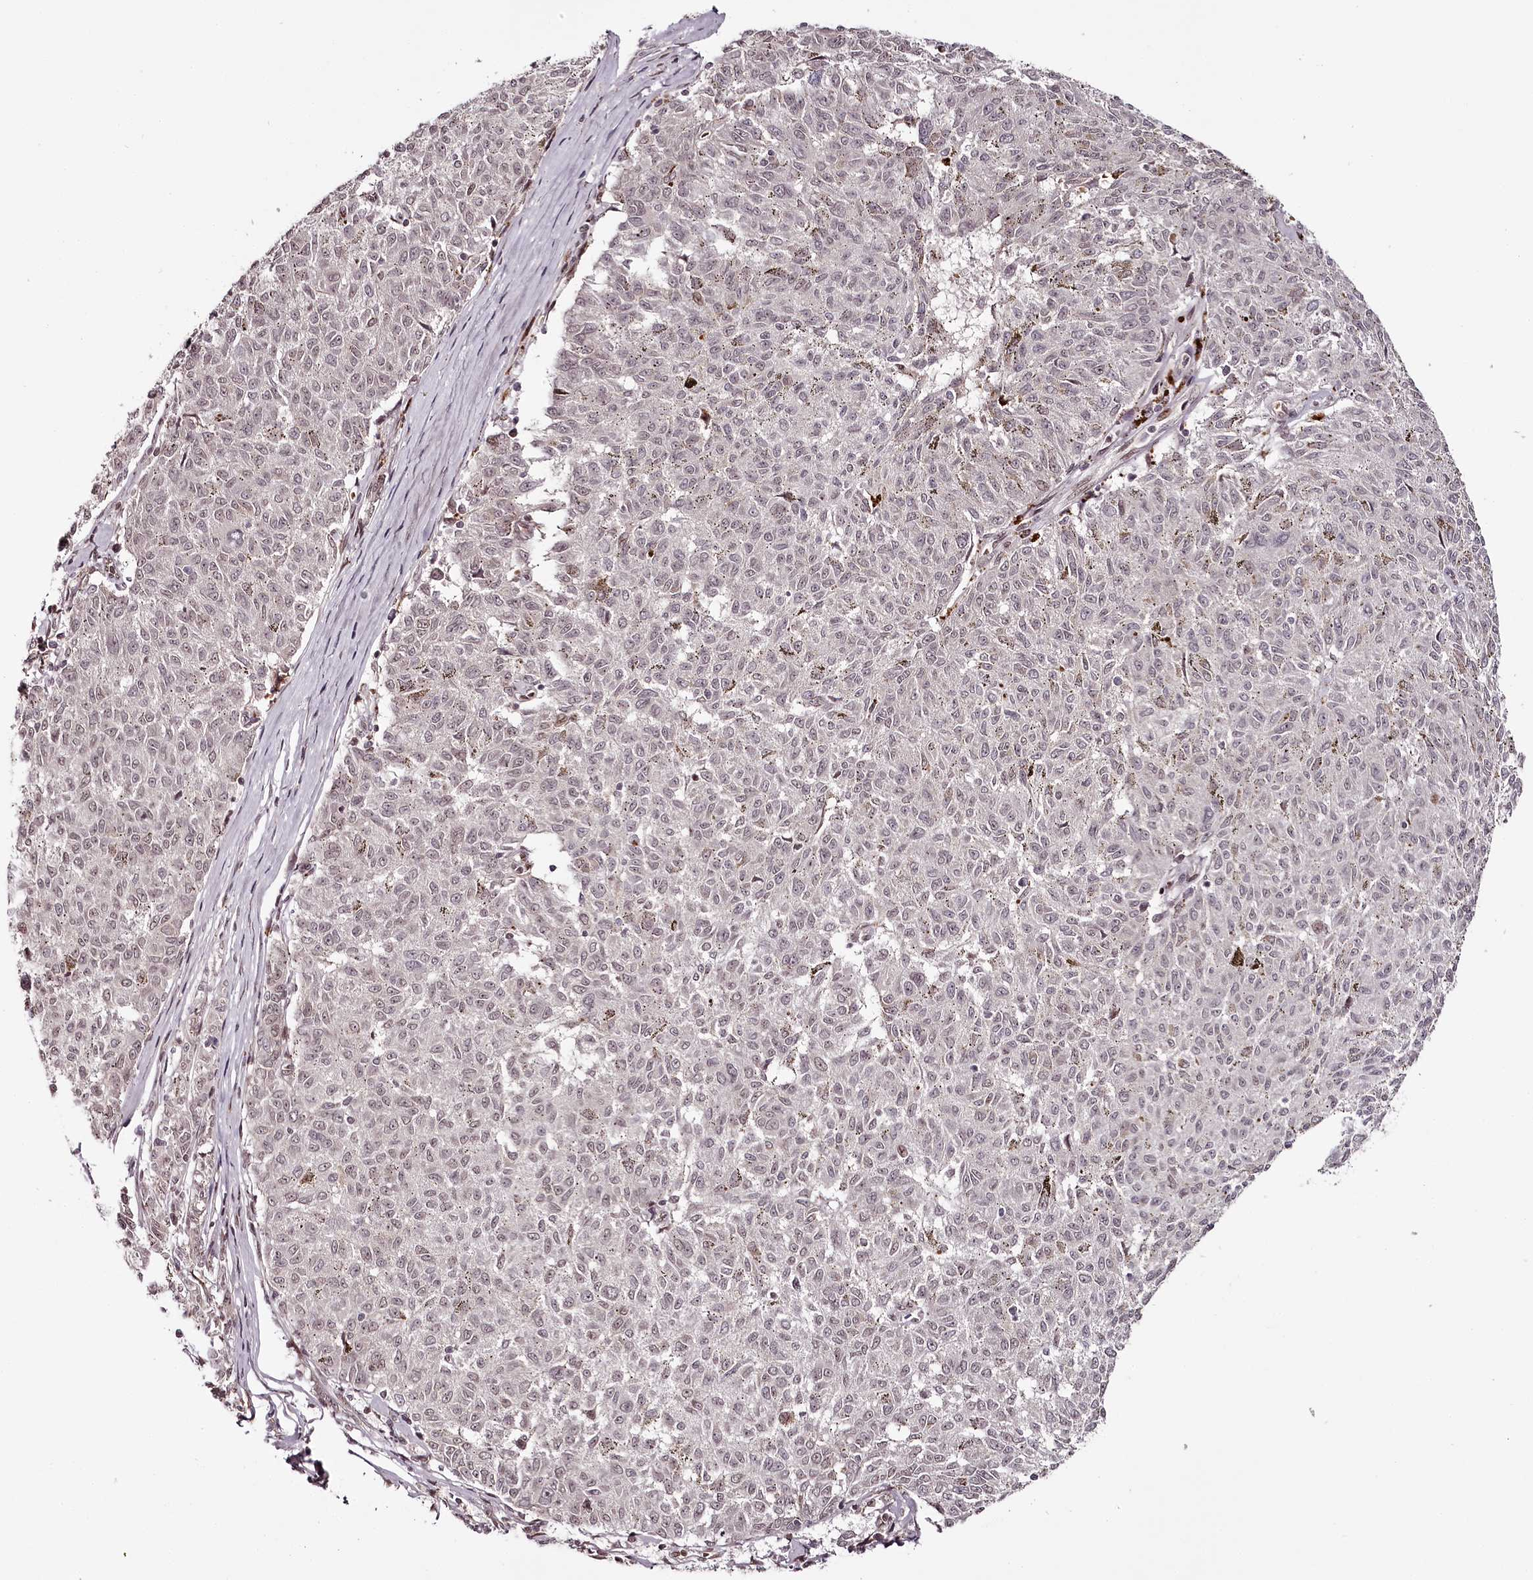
{"staining": {"intensity": "weak", "quantity": "25%-75%", "location": "nuclear"}, "tissue": "melanoma", "cell_type": "Tumor cells", "image_type": "cancer", "snomed": [{"axis": "morphology", "description": "Malignant melanoma, NOS"}, {"axis": "topography", "description": "Skin"}], "caption": "Immunohistochemistry (IHC) micrograph of neoplastic tissue: human melanoma stained using immunohistochemistry (IHC) exhibits low levels of weak protein expression localized specifically in the nuclear of tumor cells, appearing as a nuclear brown color.", "gene": "THYN1", "patient": {"sex": "female", "age": 72}}